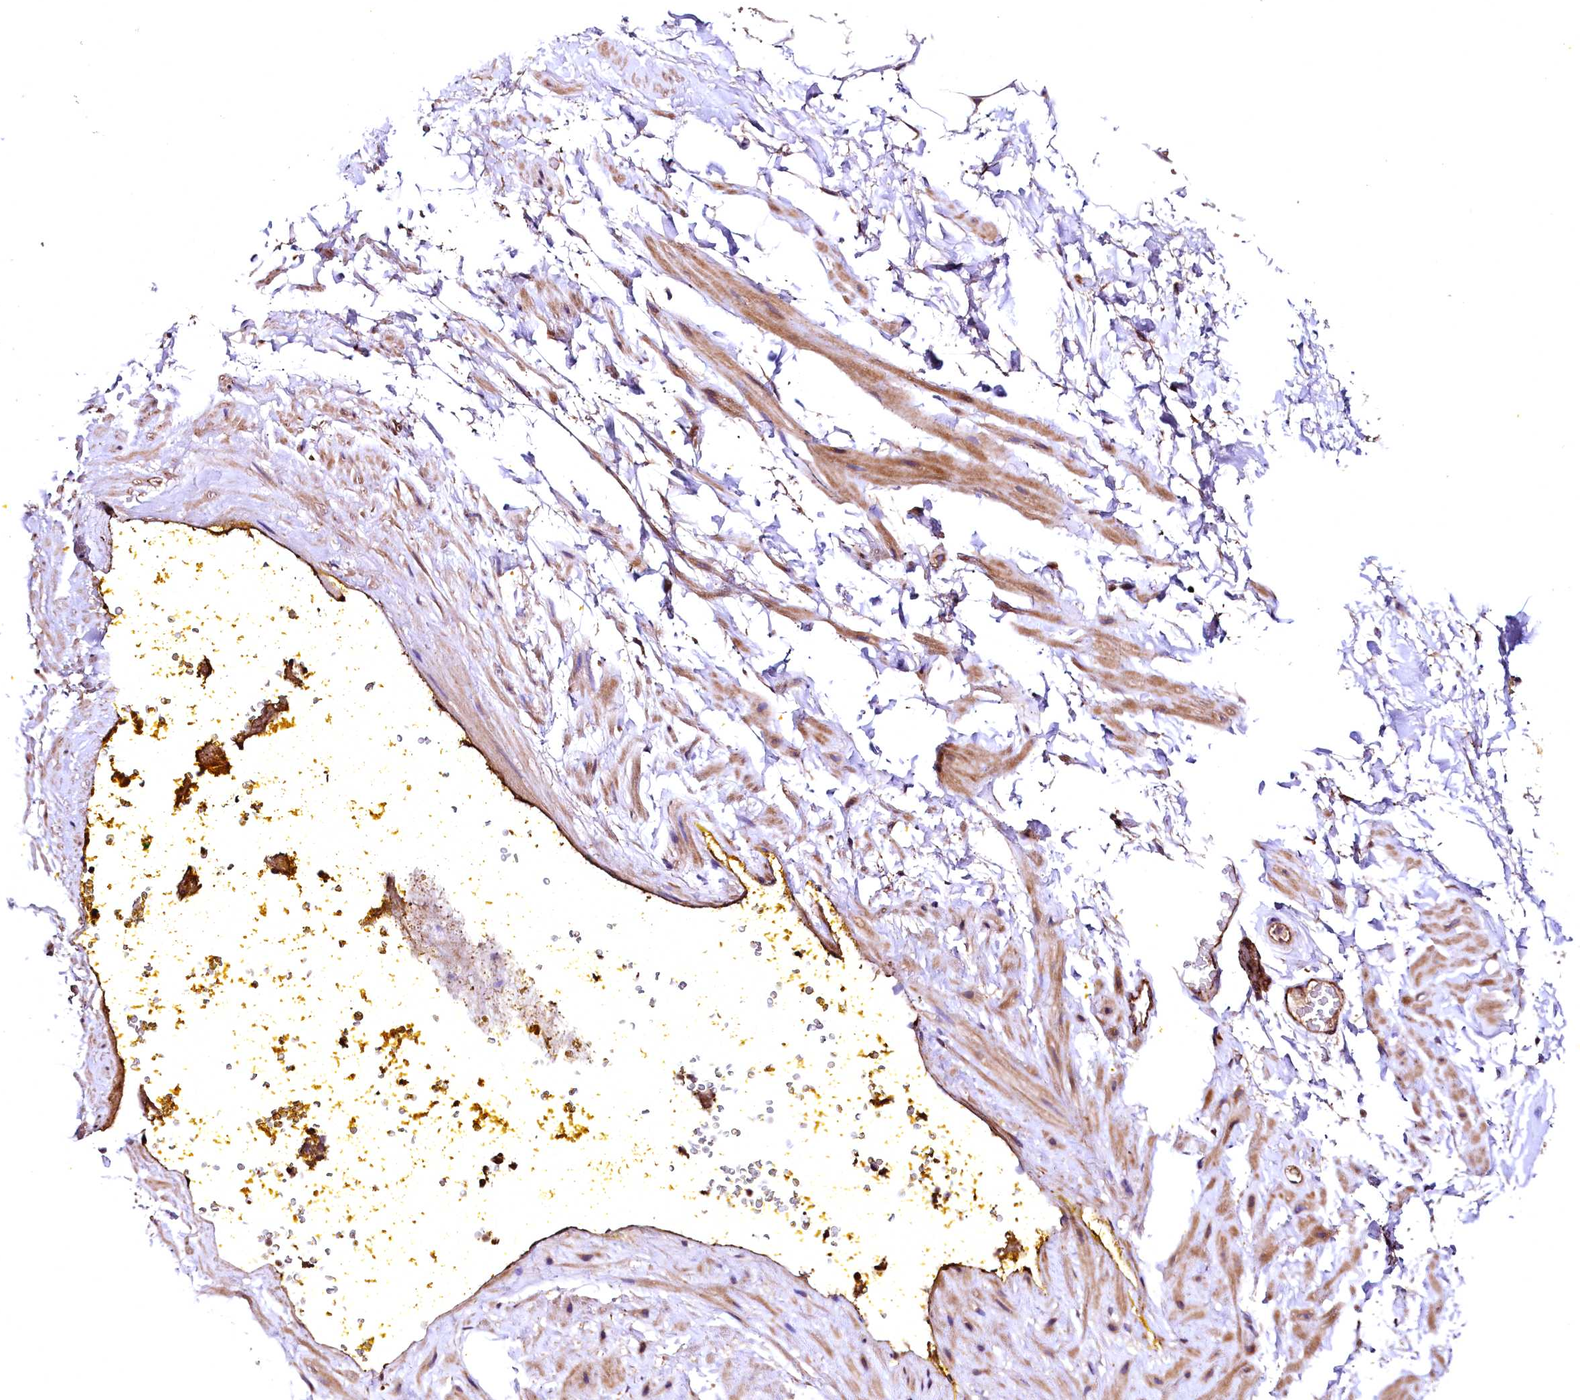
{"staining": {"intensity": "negative", "quantity": "none", "location": "none"}, "tissue": "adipose tissue", "cell_type": "Adipocytes", "image_type": "normal", "snomed": [{"axis": "morphology", "description": "Normal tissue, NOS"}, {"axis": "morphology", "description": "Adenocarcinoma, Low grade"}, {"axis": "topography", "description": "Prostate"}, {"axis": "topography", "description": "Peripheral nerve tissue"}], "caption": "A high-resolution image shows immunohistochemistry (IHC) staining of unremarkable adipose tissue, which displays no significant positivity in adipocytes.", "gene": "RASSF1", "patient": {"sex": "male", "age": 63}}